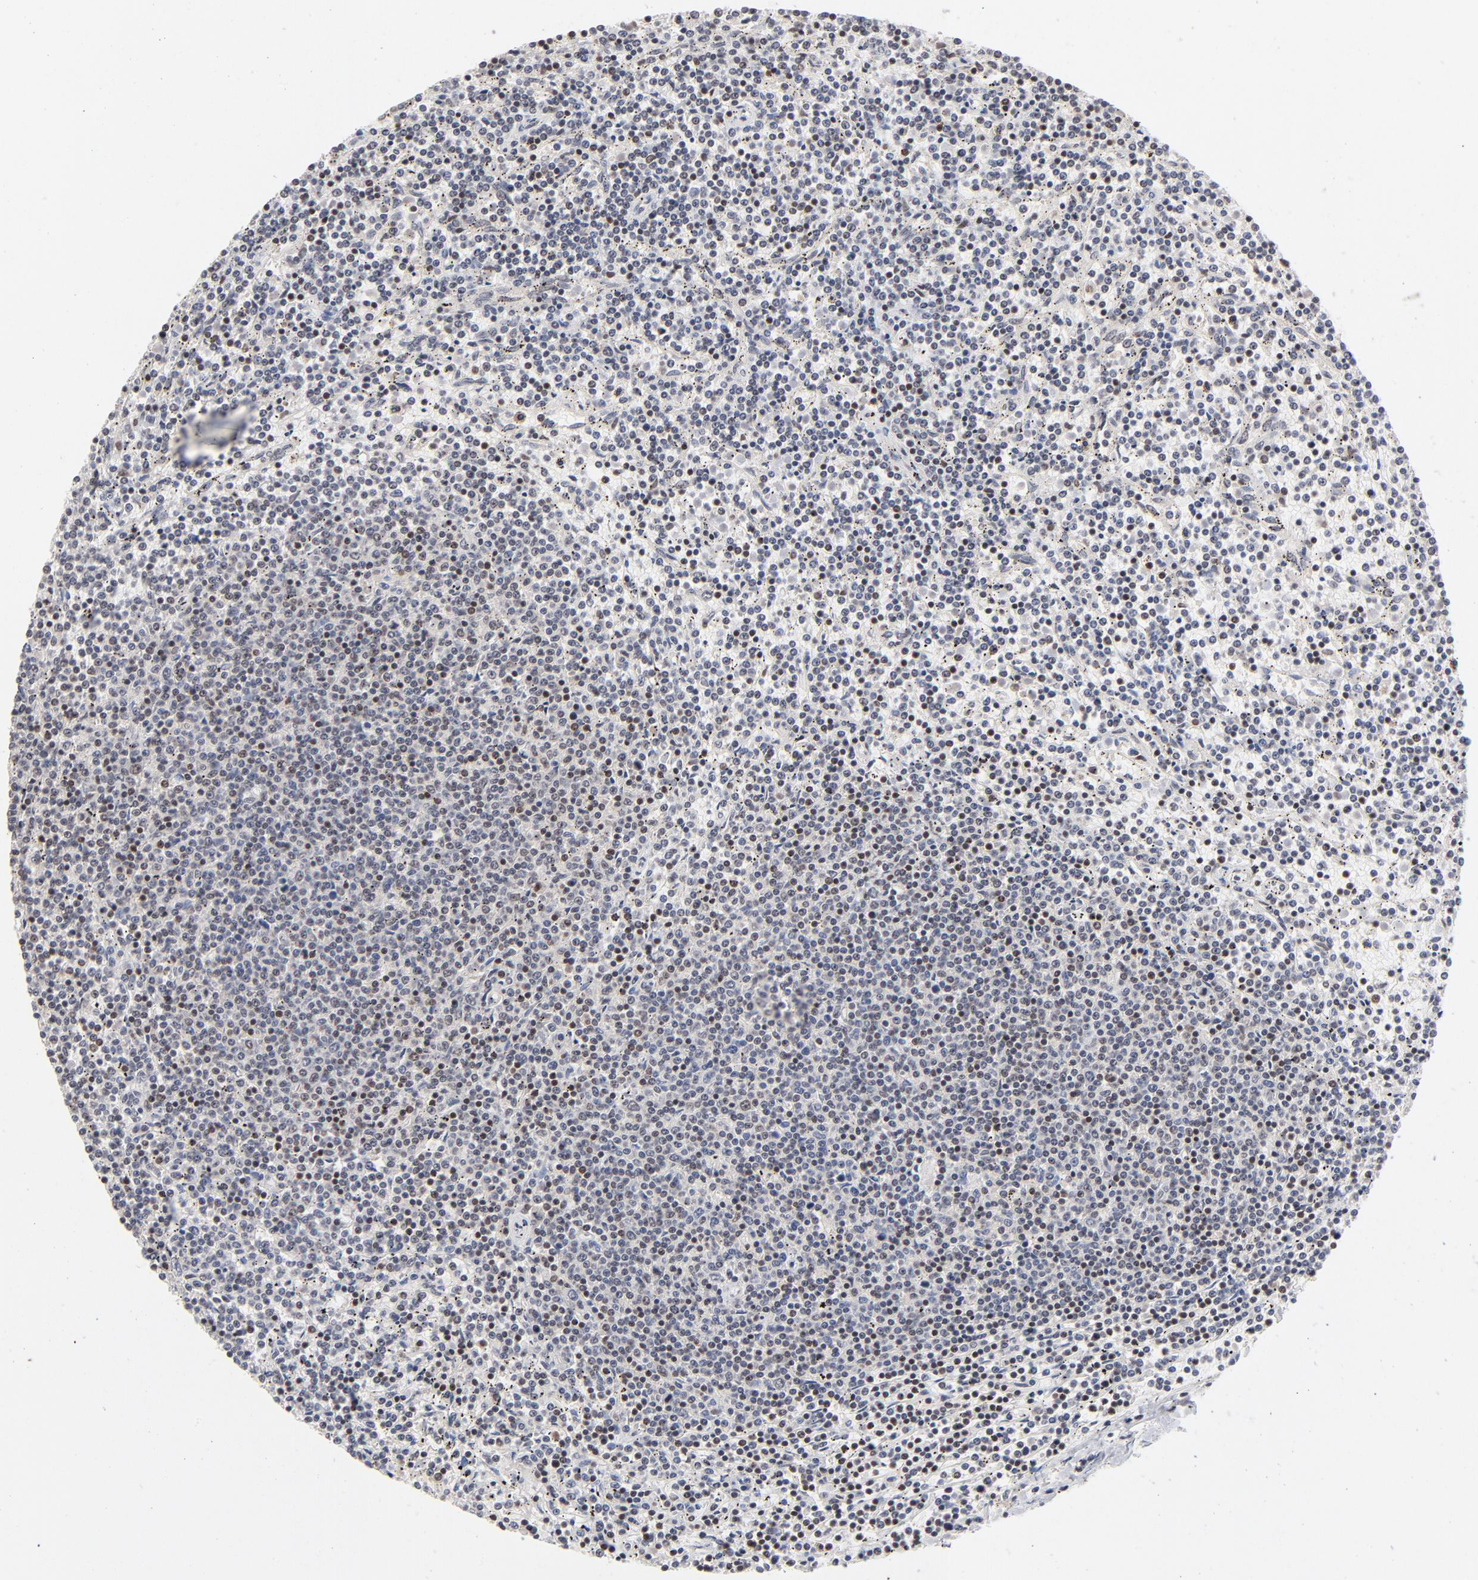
{"staining": {"intensity": "weak", "quantity": "<25%", "location": "nuclear"}, "tissue": "lymphoma", "cell_type": "Tumor cells", "image_type": "cancer", "snomed": [{"axis": "morphology", "description": "Malignant lymphoma, non-Hodgkin's type, Low grade"}, {"axis": "topography", "description": "Spleen"}], "caption": "Tumor cells are negative for brown protein staining in lymphoma. (DAB (3,3'-diaminobenzidine) IHC visualized using brightfield microscopy, high magnification).", "gene": "MAX", "patient": {"sex": "female", "age": 50}}